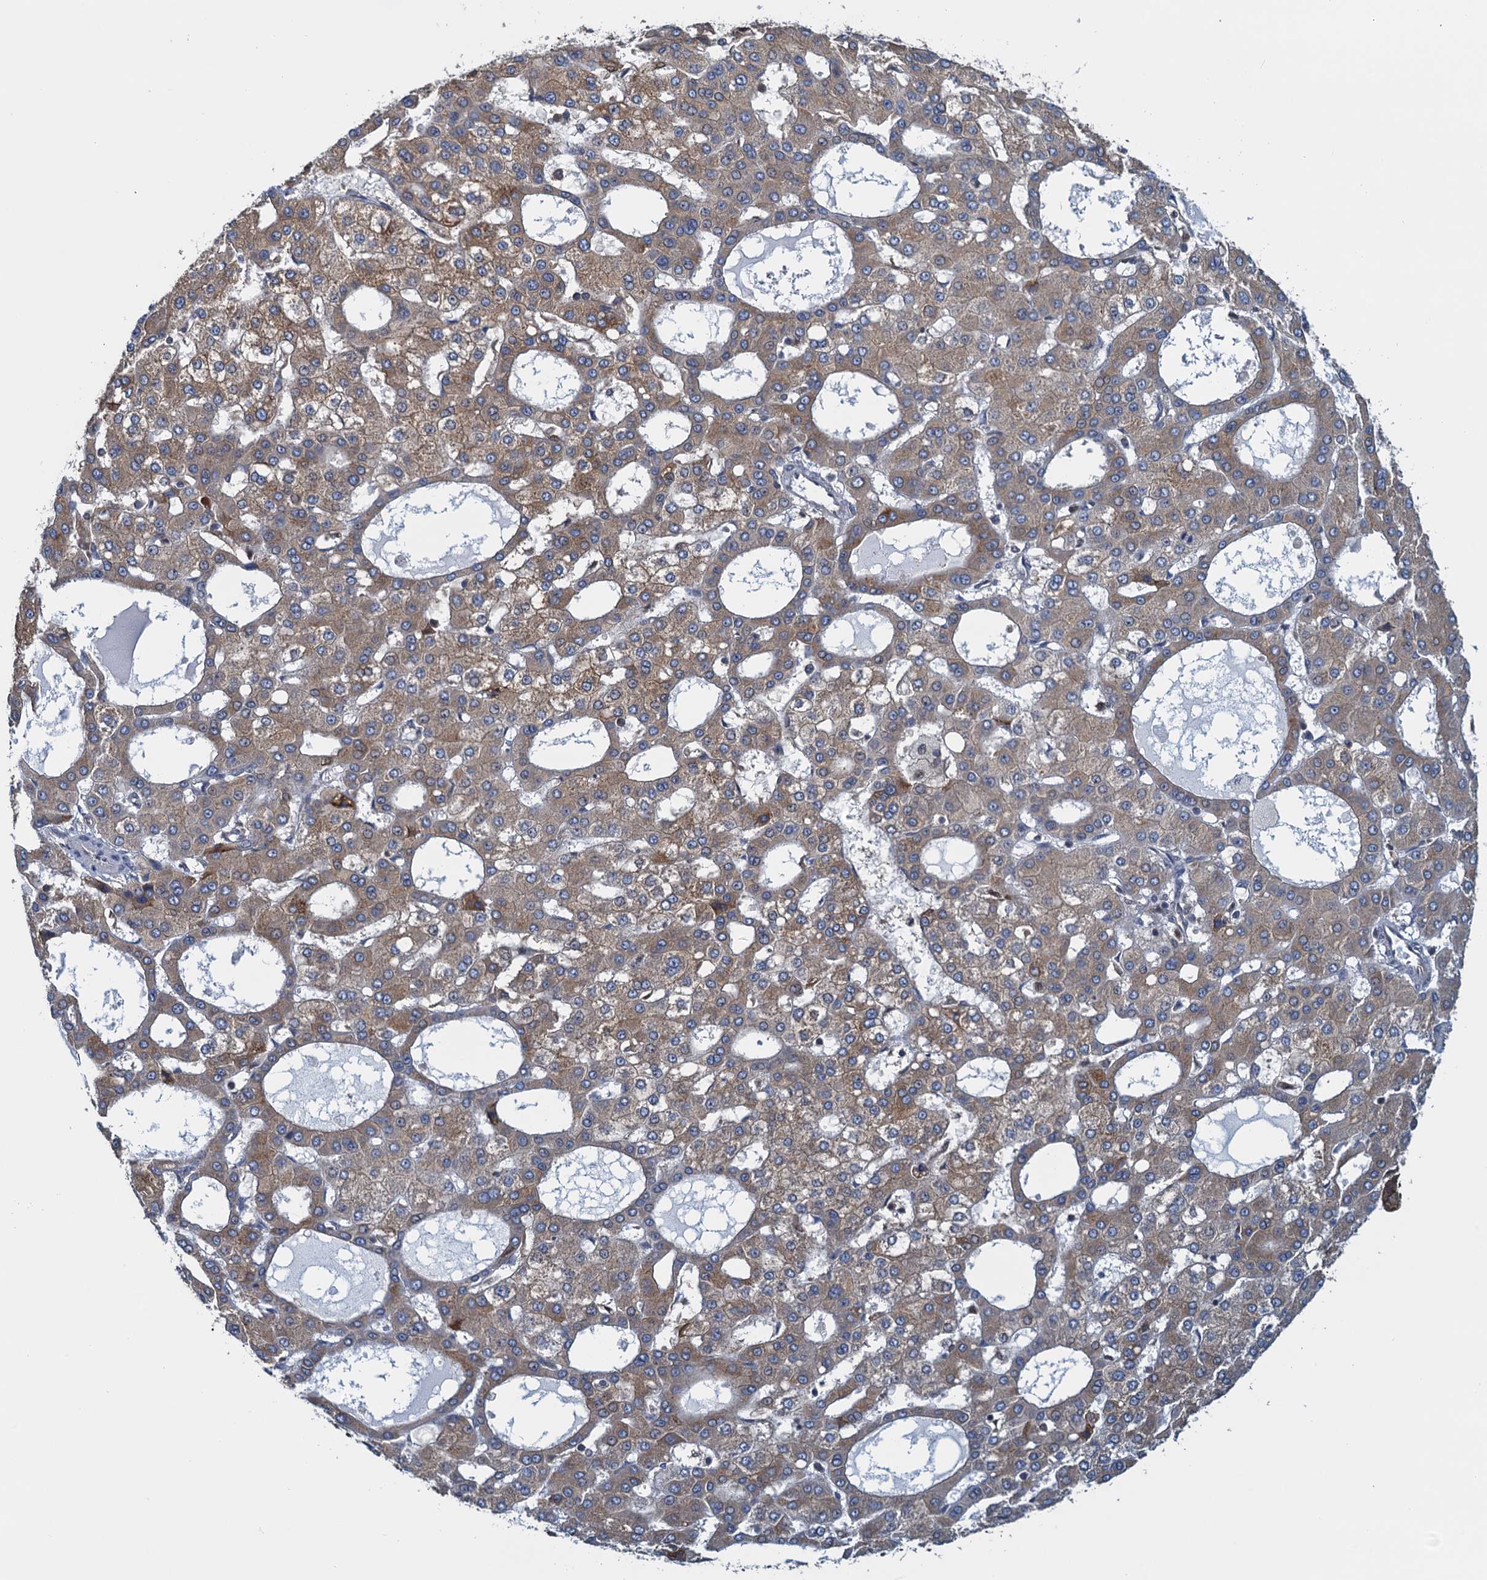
{"staining": {"intensity": "moderate", "quantity": ">75%", "location": "cytoplasmic/membranous"}, "tissue": "liver cancer", "cell_type": "Tumor cells", "image_type": "cancer", "snomed": [{"axis": "morphology", "description": "Carcinoma, Hepatocellular, NOS"}, {"axis": "topography", "description": "Liver"}], "caption": "Immunohistochemistry (IHC) (DAB) staining of human hepatocellular carcinoma (liver) exhibits moderate cytoplasmic/membranous protein staining in approximately >75% of tumor cells.", "gene": "RNF125", "patient": {"sex": "male", "age": 47}}